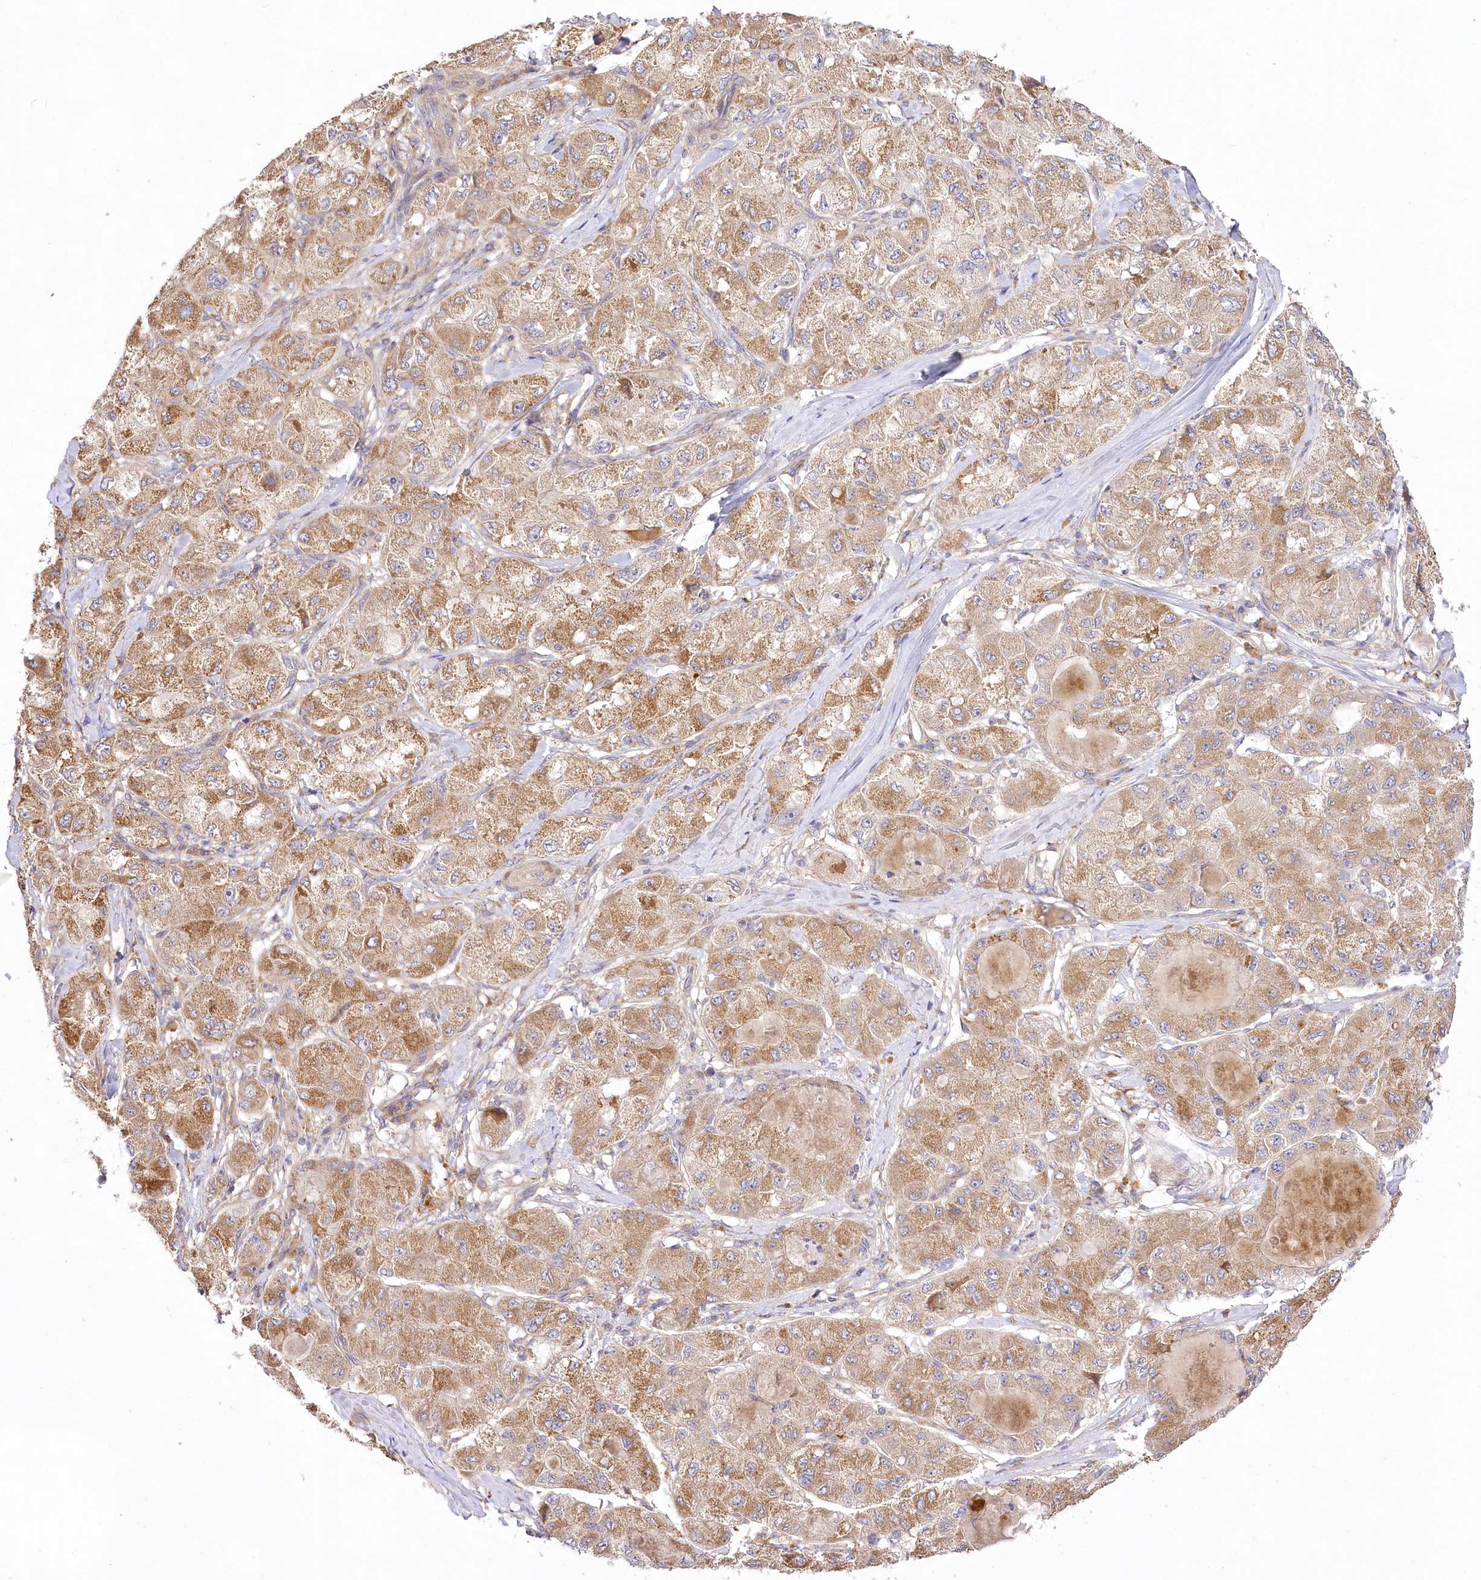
{"staining": {"intensity": "moderate", "quantity": ">75%", "location": "cytoplasmic/membranous"}, "tissue": "liver cancer", "cell_type": "Tumor cells", "image_type": "cancer", "snomed": [{"axis": "morphology", "description": "Carcinoma, Hepatocellular, NOS"}, {"axis": "topography", "description": "Liver"}], "caption": "DAB (3,3'-diaminobenzidine) immunohistochemical staining of human liver hepatocellular carcinoma displays moderate cytoplasmic/membranous protein positivity in about >75% of tumor cells. Nuclei are stained in blue.", "gene": "PYROXD1", "patient": {"sex": "male", "age": 80}}